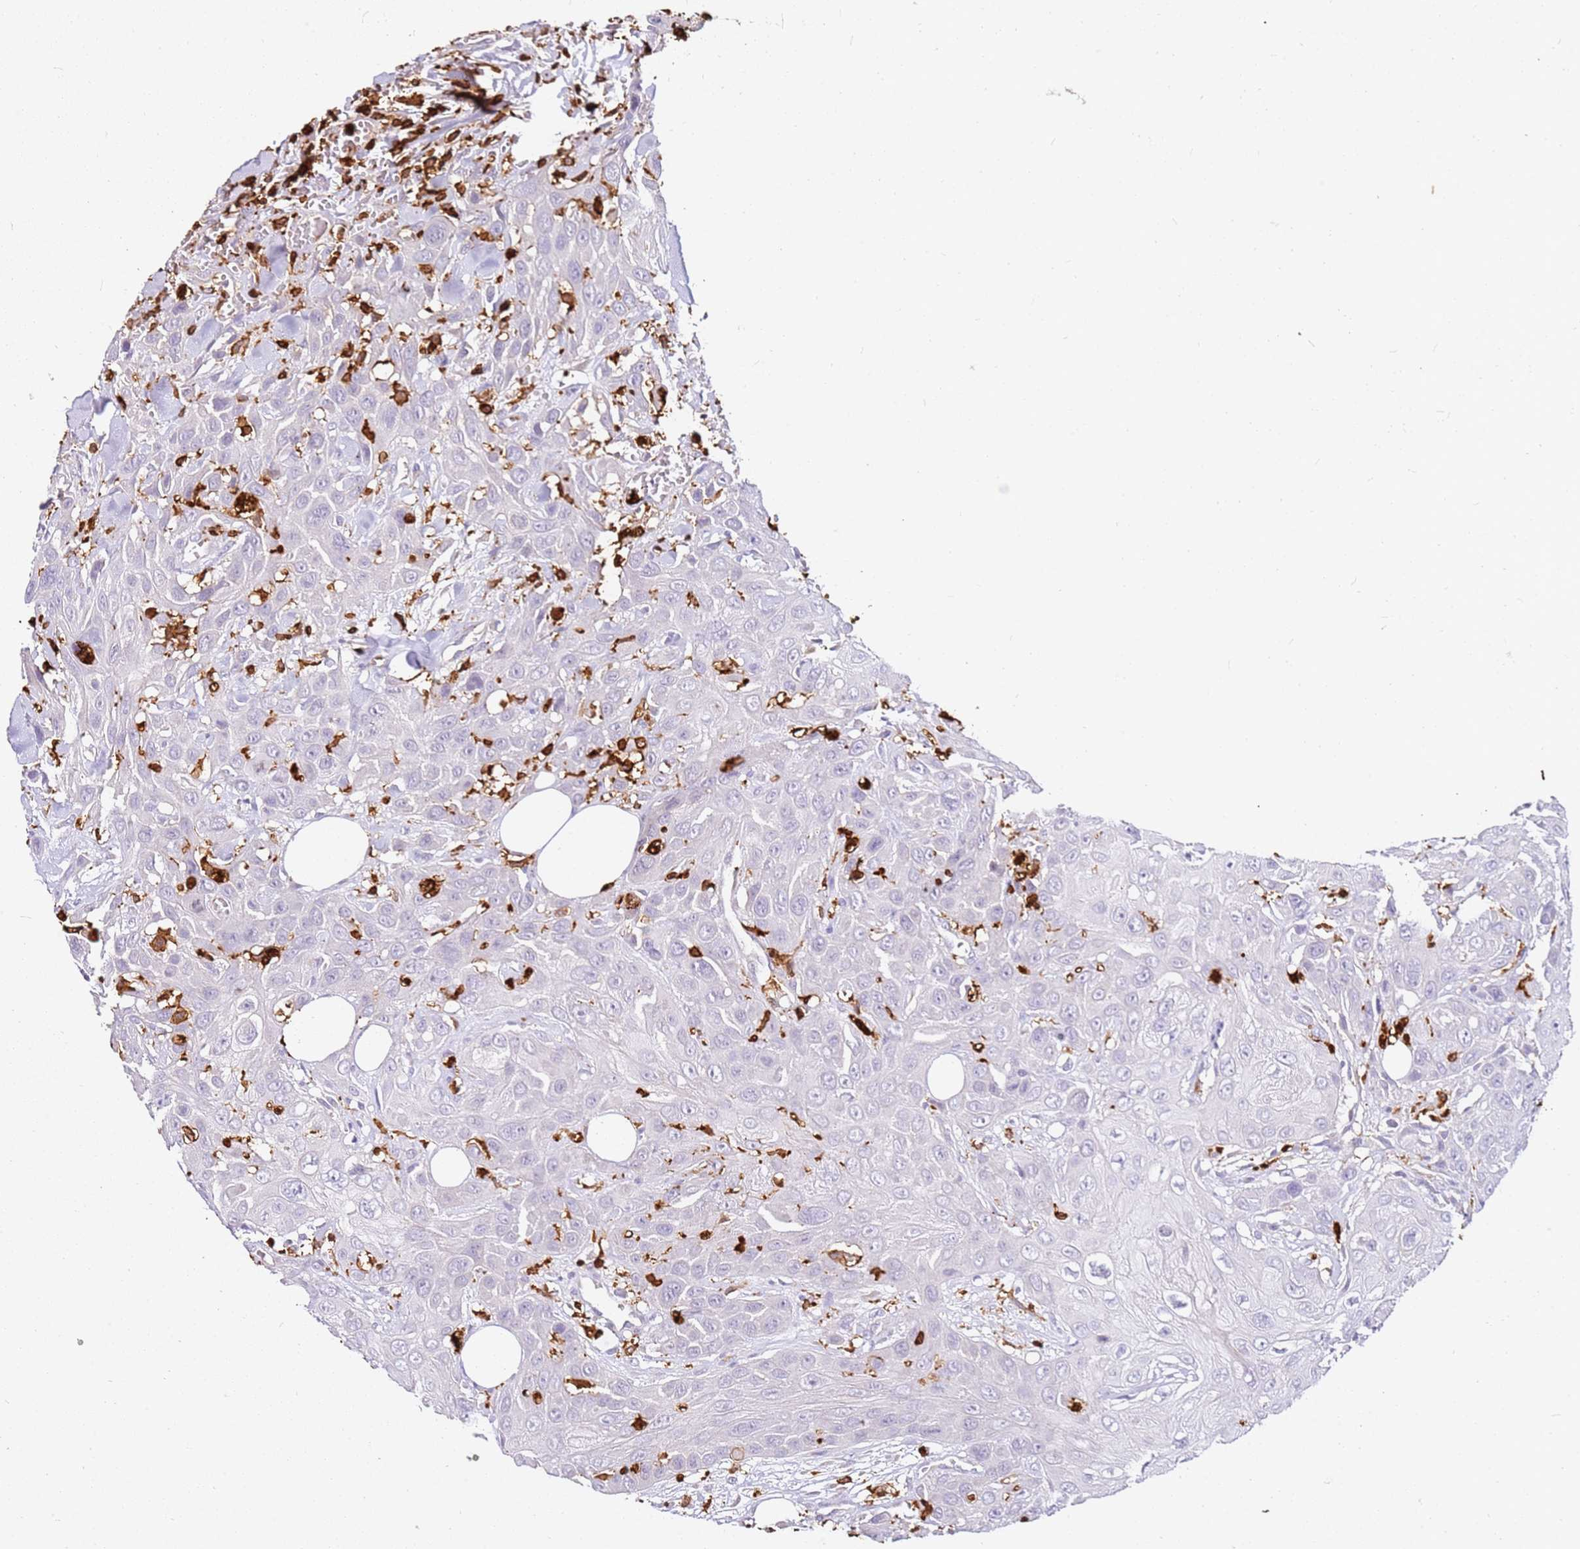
{"staining": {"intensity": "negative", "quantity": "none", "location": "none"}, "tissue": "head and neck cancer", "cell_type": "Tumor cells", "image_type": "cancer", "snomed": [{"axis": "morphology", "description": "Squamous cell carcinoma, NOS"}, {"axis": "topography", "description": "Head-Neck"}], "caption": "Tumor cells show no significant expression in head and neck cancer (squamous cell carcinoma). (DAB immunohistochemistry with hematoxylin counter stain).", "gene": "CORO1A", "patient": {"sex": "male", "age": 81}}